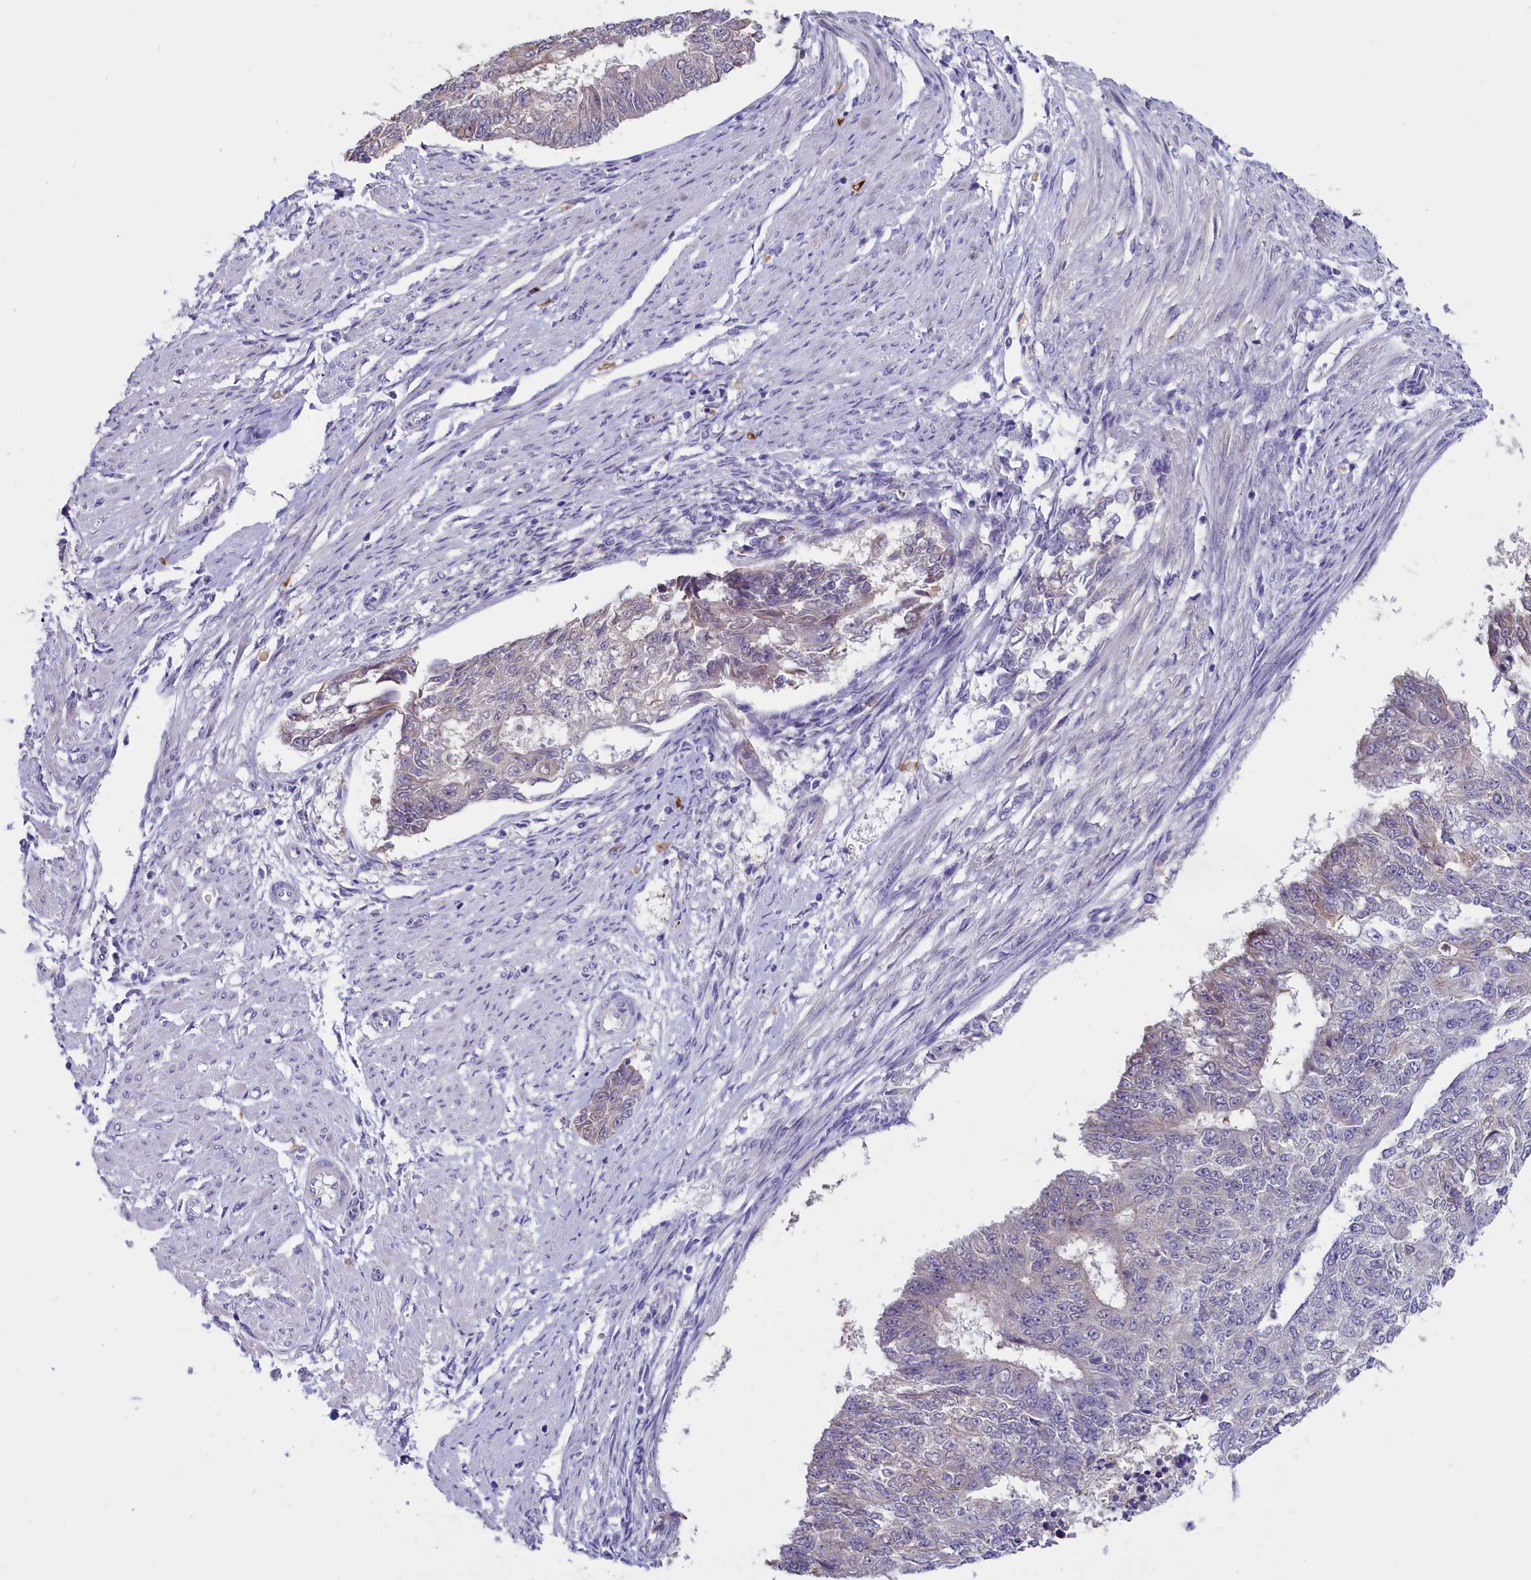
{"staining": {"intensity": "negative", "quantity": "none", "location": "none"}, "tissue": "endometrial cancer", "cell_type": "Tumor cells", "image_type": "cancer", "snomed": [{"axis": "morphology", "description": "Adenocarcinoma, NOS"}, {"axis": "topography", "description": "Endometrium"}], "caption": "This photomicrograph is of endometrial cancer (adenocarcinoma) stained with IHC to label a protein in brown with the nuclei are counter-stained blue. There is no expression in tumor cells. Nuclei are stained in blue.", "gene": "ENPP6", "patient": {"sex": "female", "age": 32}}